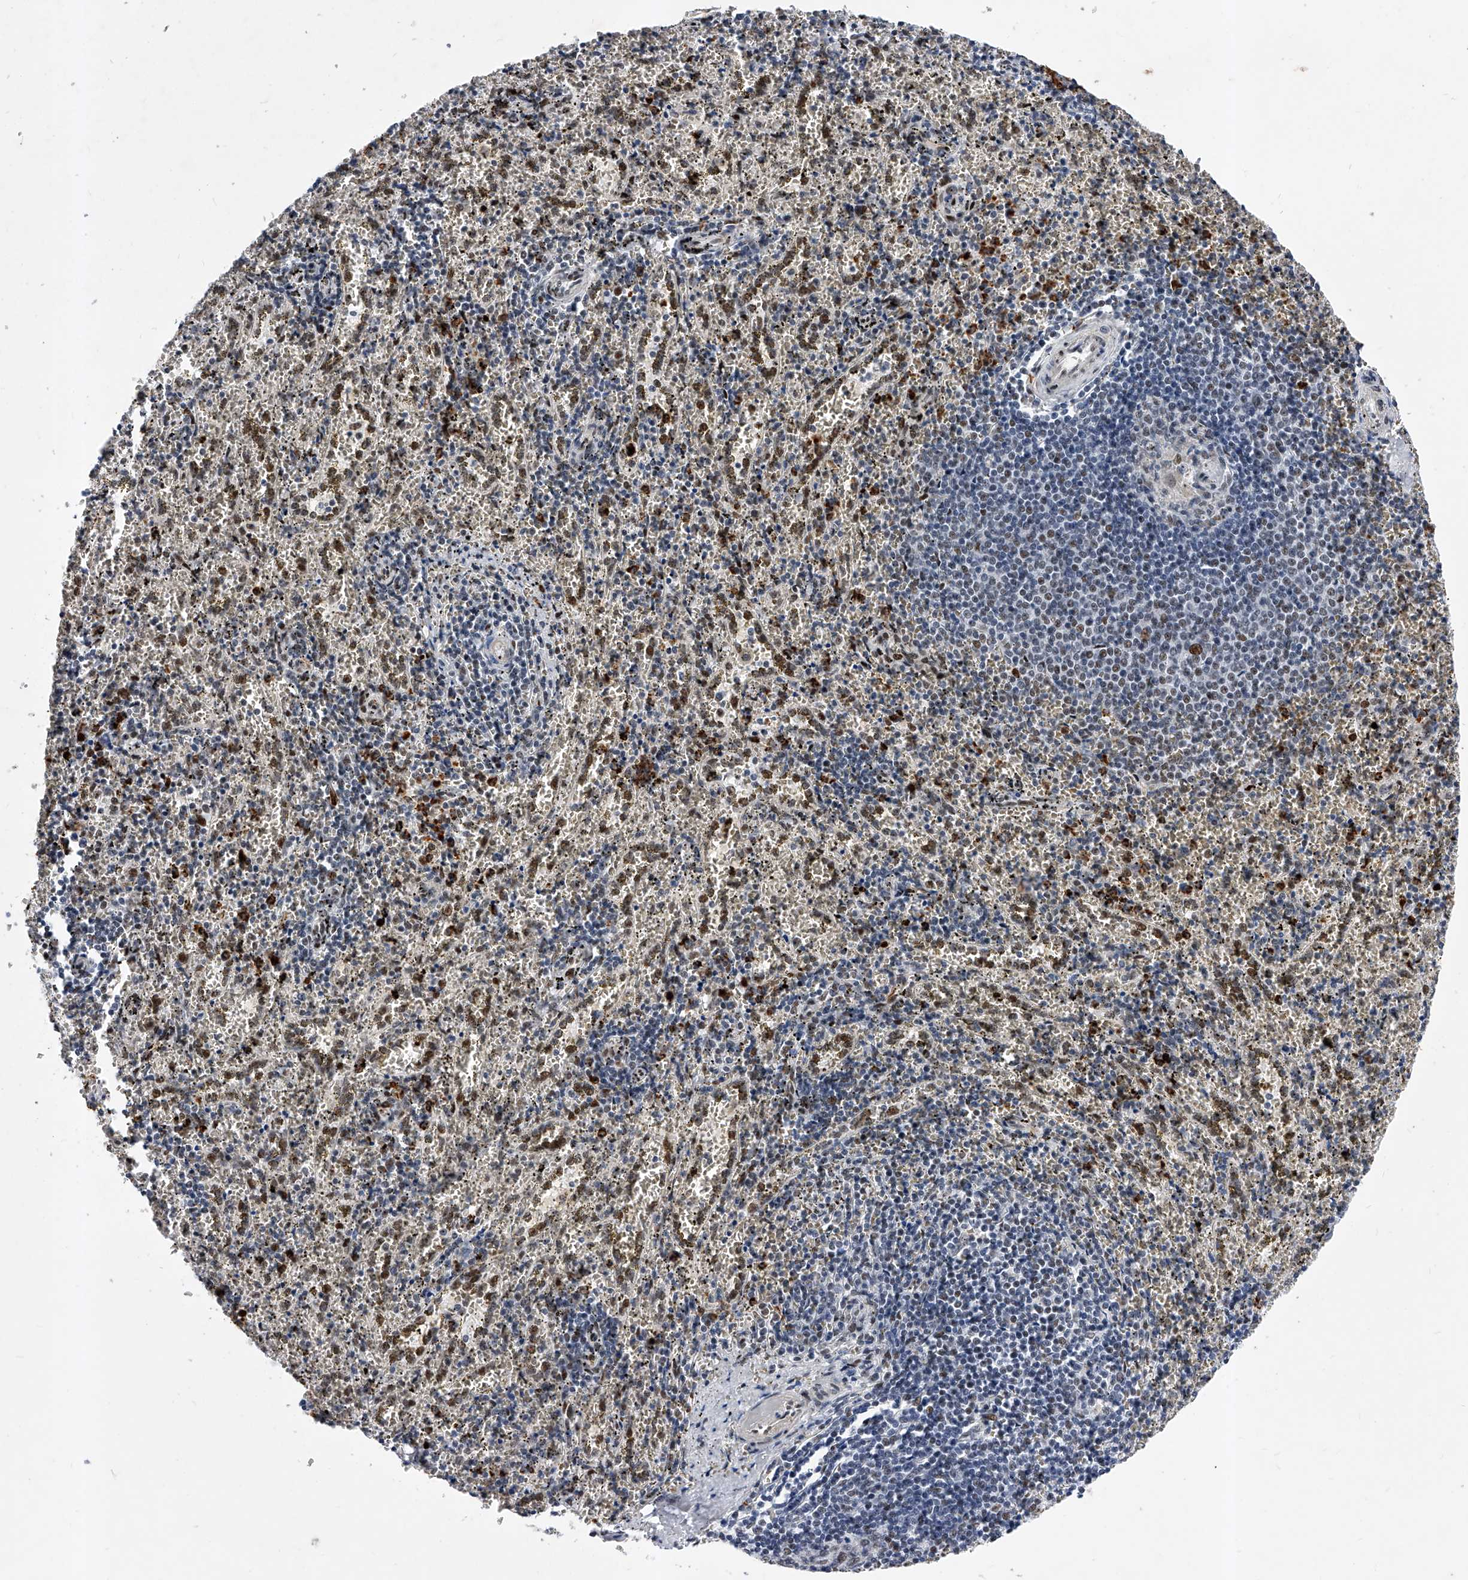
{"staining": {"intensity": "strong", "quantity": "25%-75%", "location": "cytoplasmic/membranous"}, "tissue": "spleen", "cell_type": "Cells in red pulp", "image_type": "normal", "snomed": [{"axis": "morphology", "description": "Normal tissue, NOS"}, {"axis": "topography", "description": "Spleen"}], "caption": "This image demonstrates immunohistochemistry (IHC) staining of normal human spleen, with high strong cytoplasmic/membranous expression in approximately 25%-75% of cells in red pulp.", "gene": "TESK2", "patient": {"sex": "male", "age": 11}}